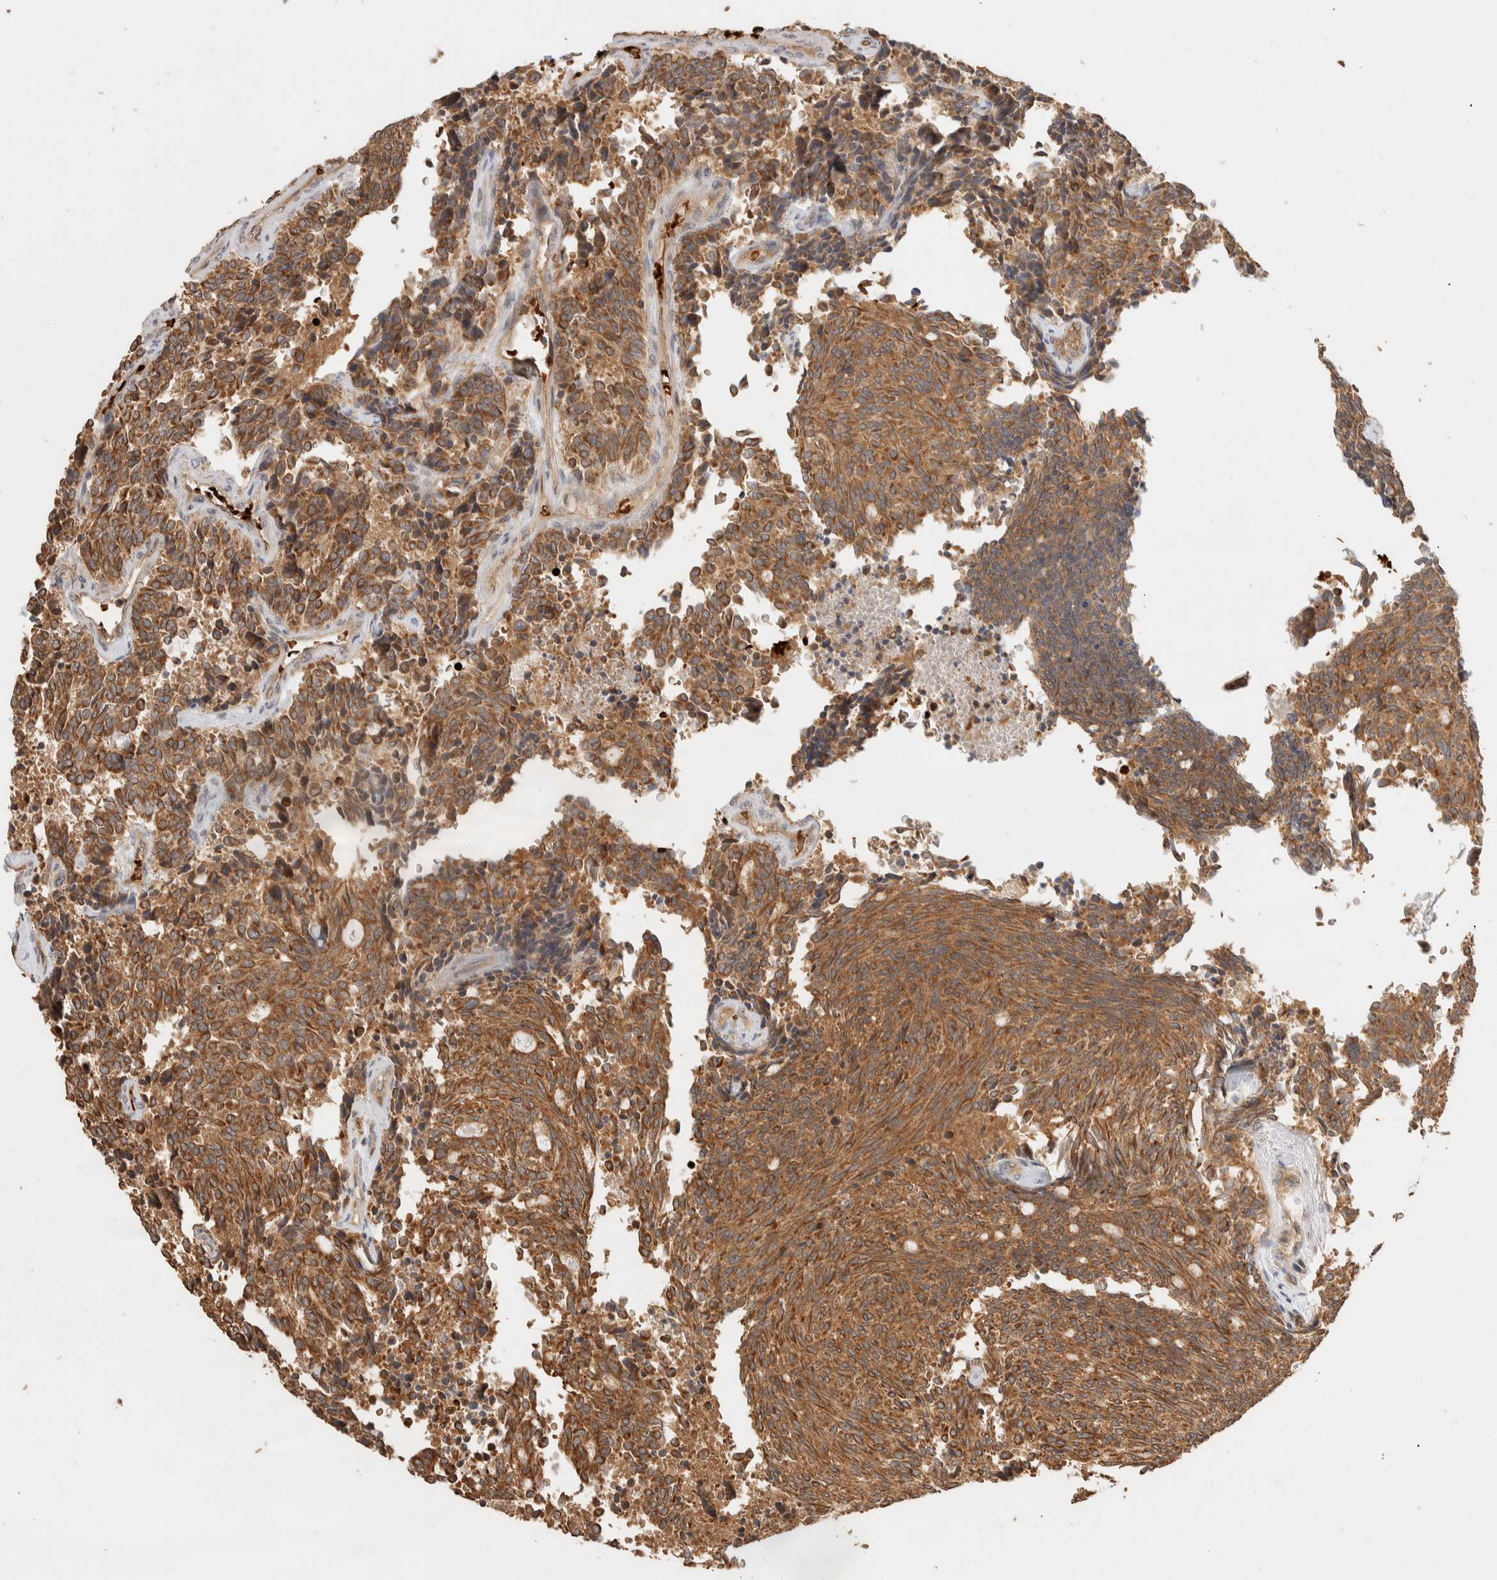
{"staining": {"intensity": "strong", "quantity": ">75%", "location": "cytoplasmic/membranous"}, "tissue": "carcinoid", "cell_type": "Tumor cells", "image_type": "cancer", "snomed": [{"axis": "morphology", "description": "Carcinoid, malignant, NOS"}, {"axis": "topography", "description": "Pancreas"}], "caption": "An immunohistochemistry image of neoplastic tissue is shown. Protein staining in brown labels strong cytoplasmic/membranous positivity in carcinoid (malignant) within tumor cells. (Stains: DAB in brown, nuclei in blue, Microscopy: brightfield microscopy at high magnification).", "gene": "TTI2", "patient": {"sex": "female", "age": 54}}